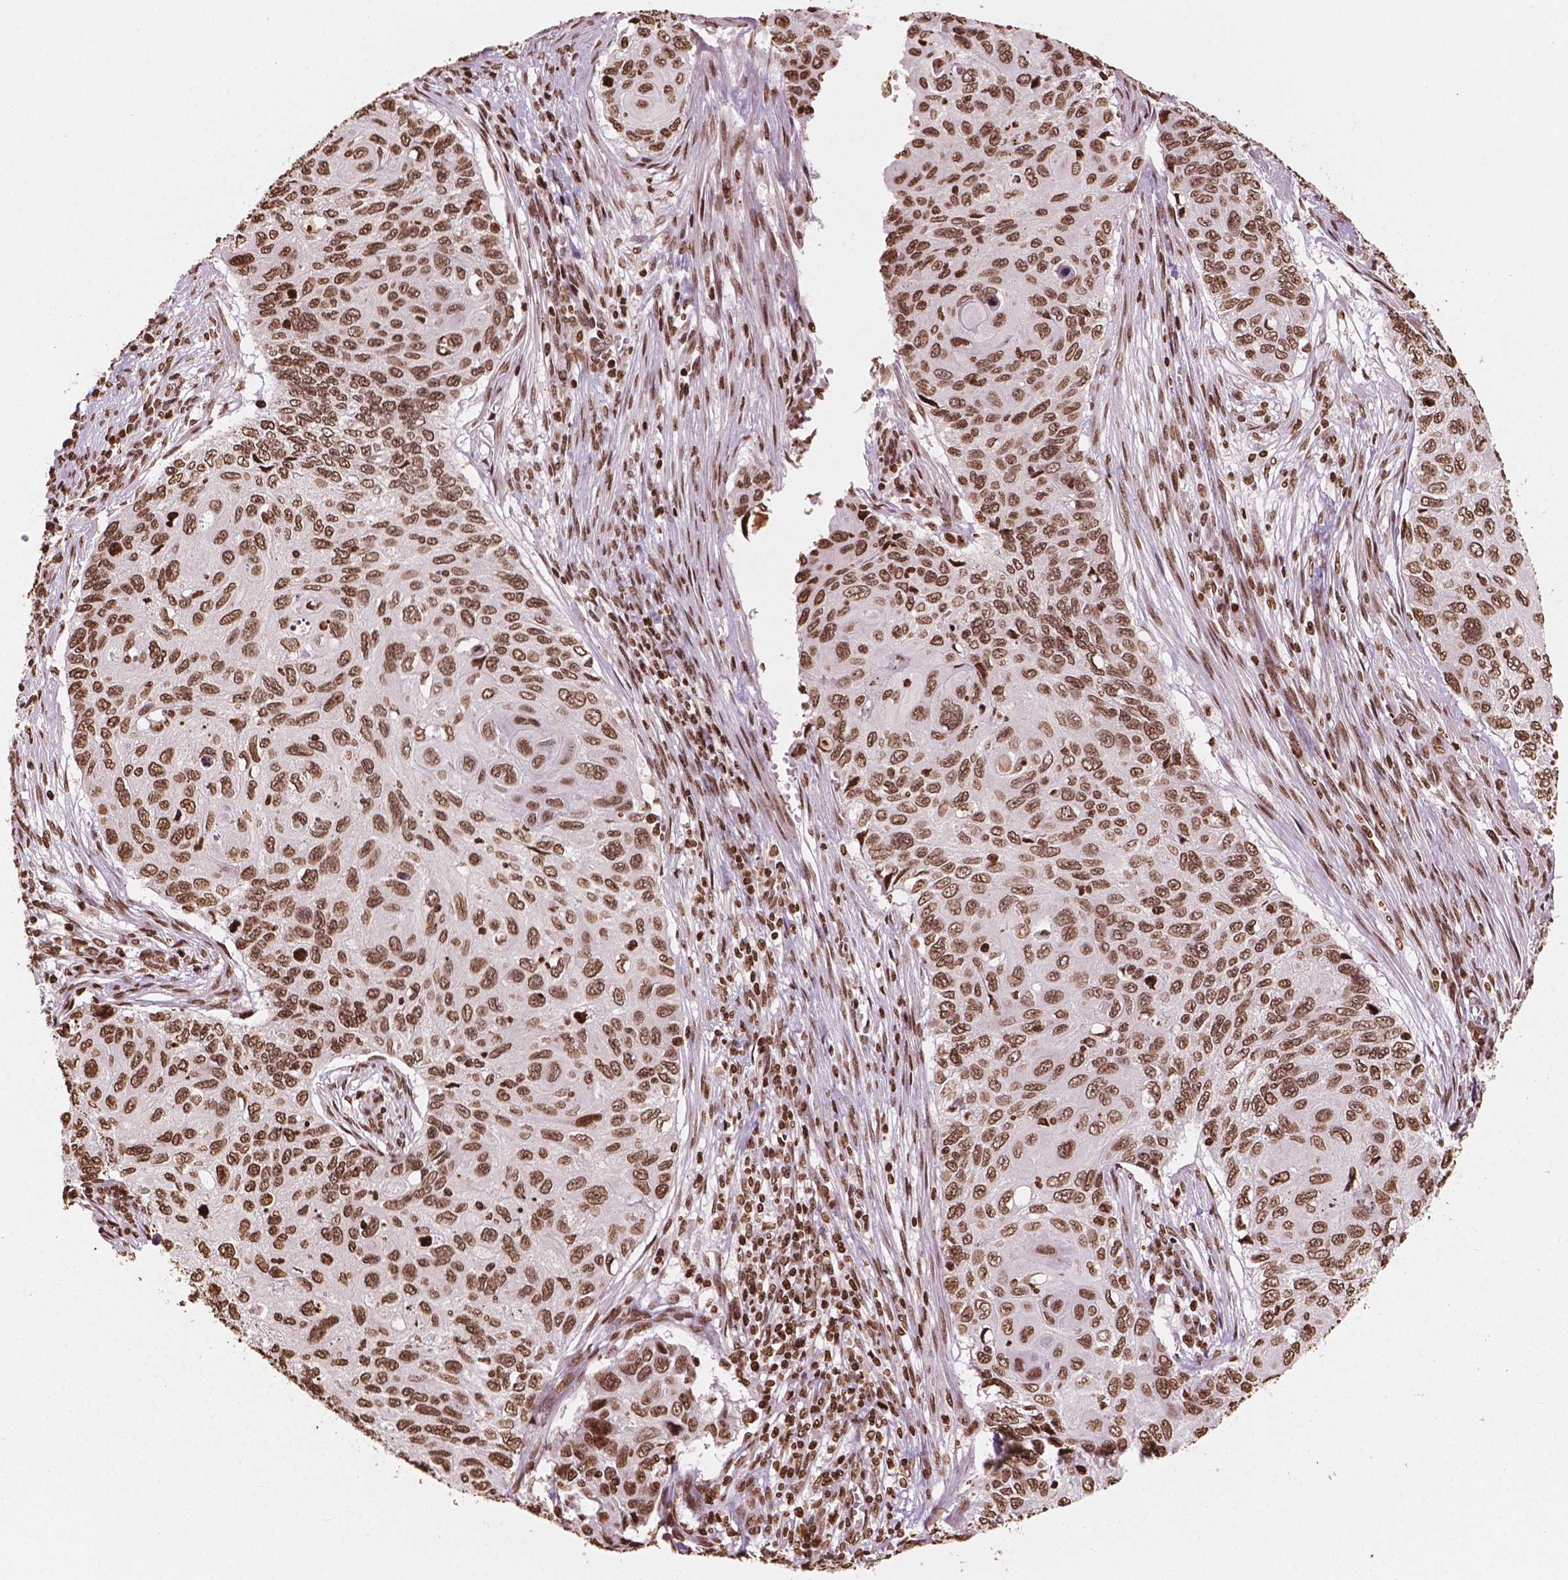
{"staining": {"intensity": "moderate", "quantity": ">75%", "location": "nuclear"}, "tissue": "cervical cancer", "cell_type": "Tumor cells", "image_type": "cancer", "snomed": [{"axis": "morphology", "description": "Squamous cell carcinoma, NOS"}, {"axis": "topography", "description": "Cervix"}], "caption": "DAB immunohistochemical staining of cervical cancer displays moderate nuclear protein positivity in approximately >75% of tumor cells.", "gene": "H3C7", "patient": {"sex": "female", "age": 70}}